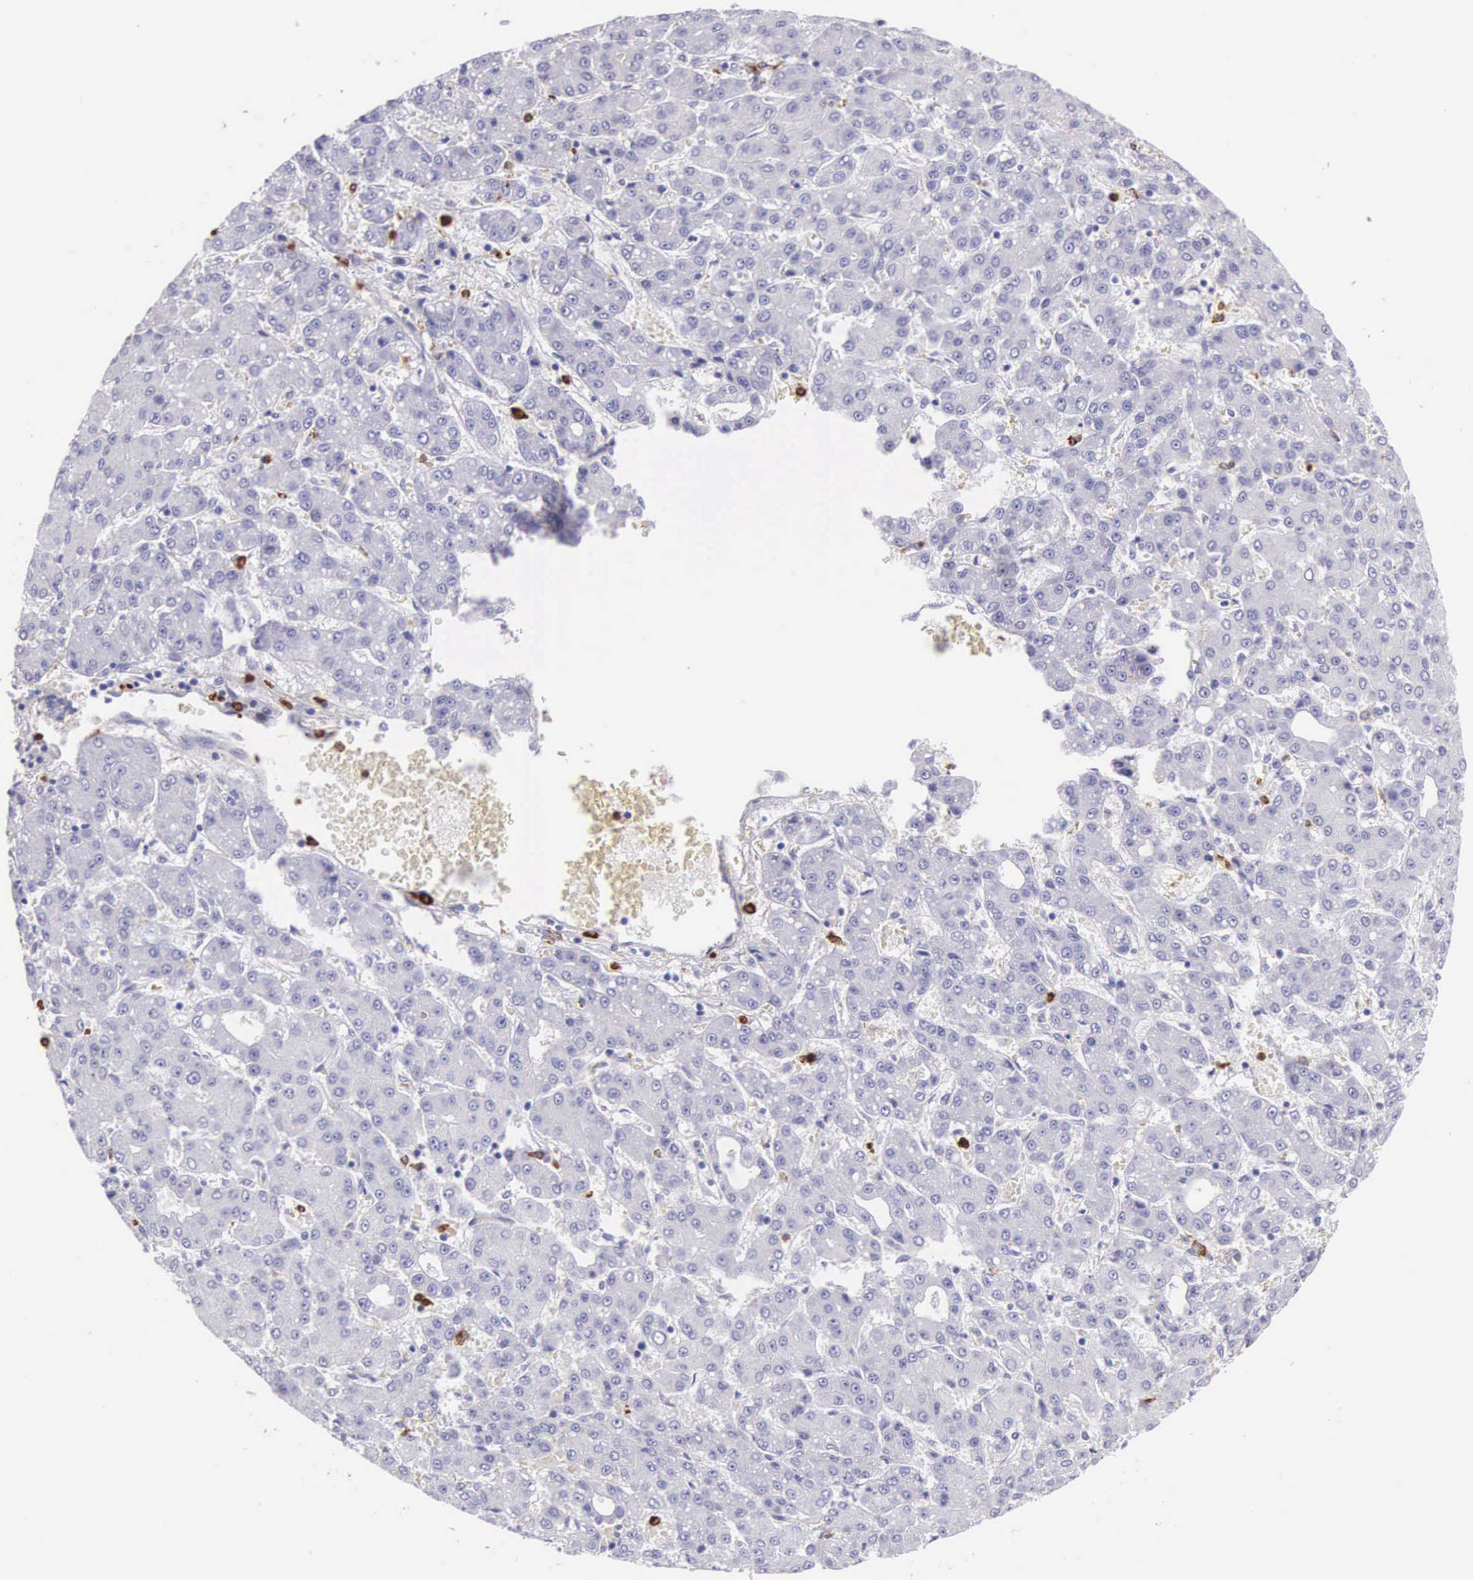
{"staining": {"intensity": "negative", "quantity": "none", "location": "none"}, "tissue": "liver cancer", "cell_type": "Tumor cells", "image_type": "cancer", "snomed": [{"axis": "morphology", "description": "Carcinoma, Hepatocellular, NOS"}, {"axis": "topography", "description": "Liver"}], "caption": "Immunohistochemistry histopathology image of liver cancer (hepatocellular carcinoma) stained for a protein (brown), which reveals no positivity in tumor cells. (IHC, brightfield microscopy, high magnification).", "gene": "FCN1", "patient": {"sex": "male", "age": 69}}